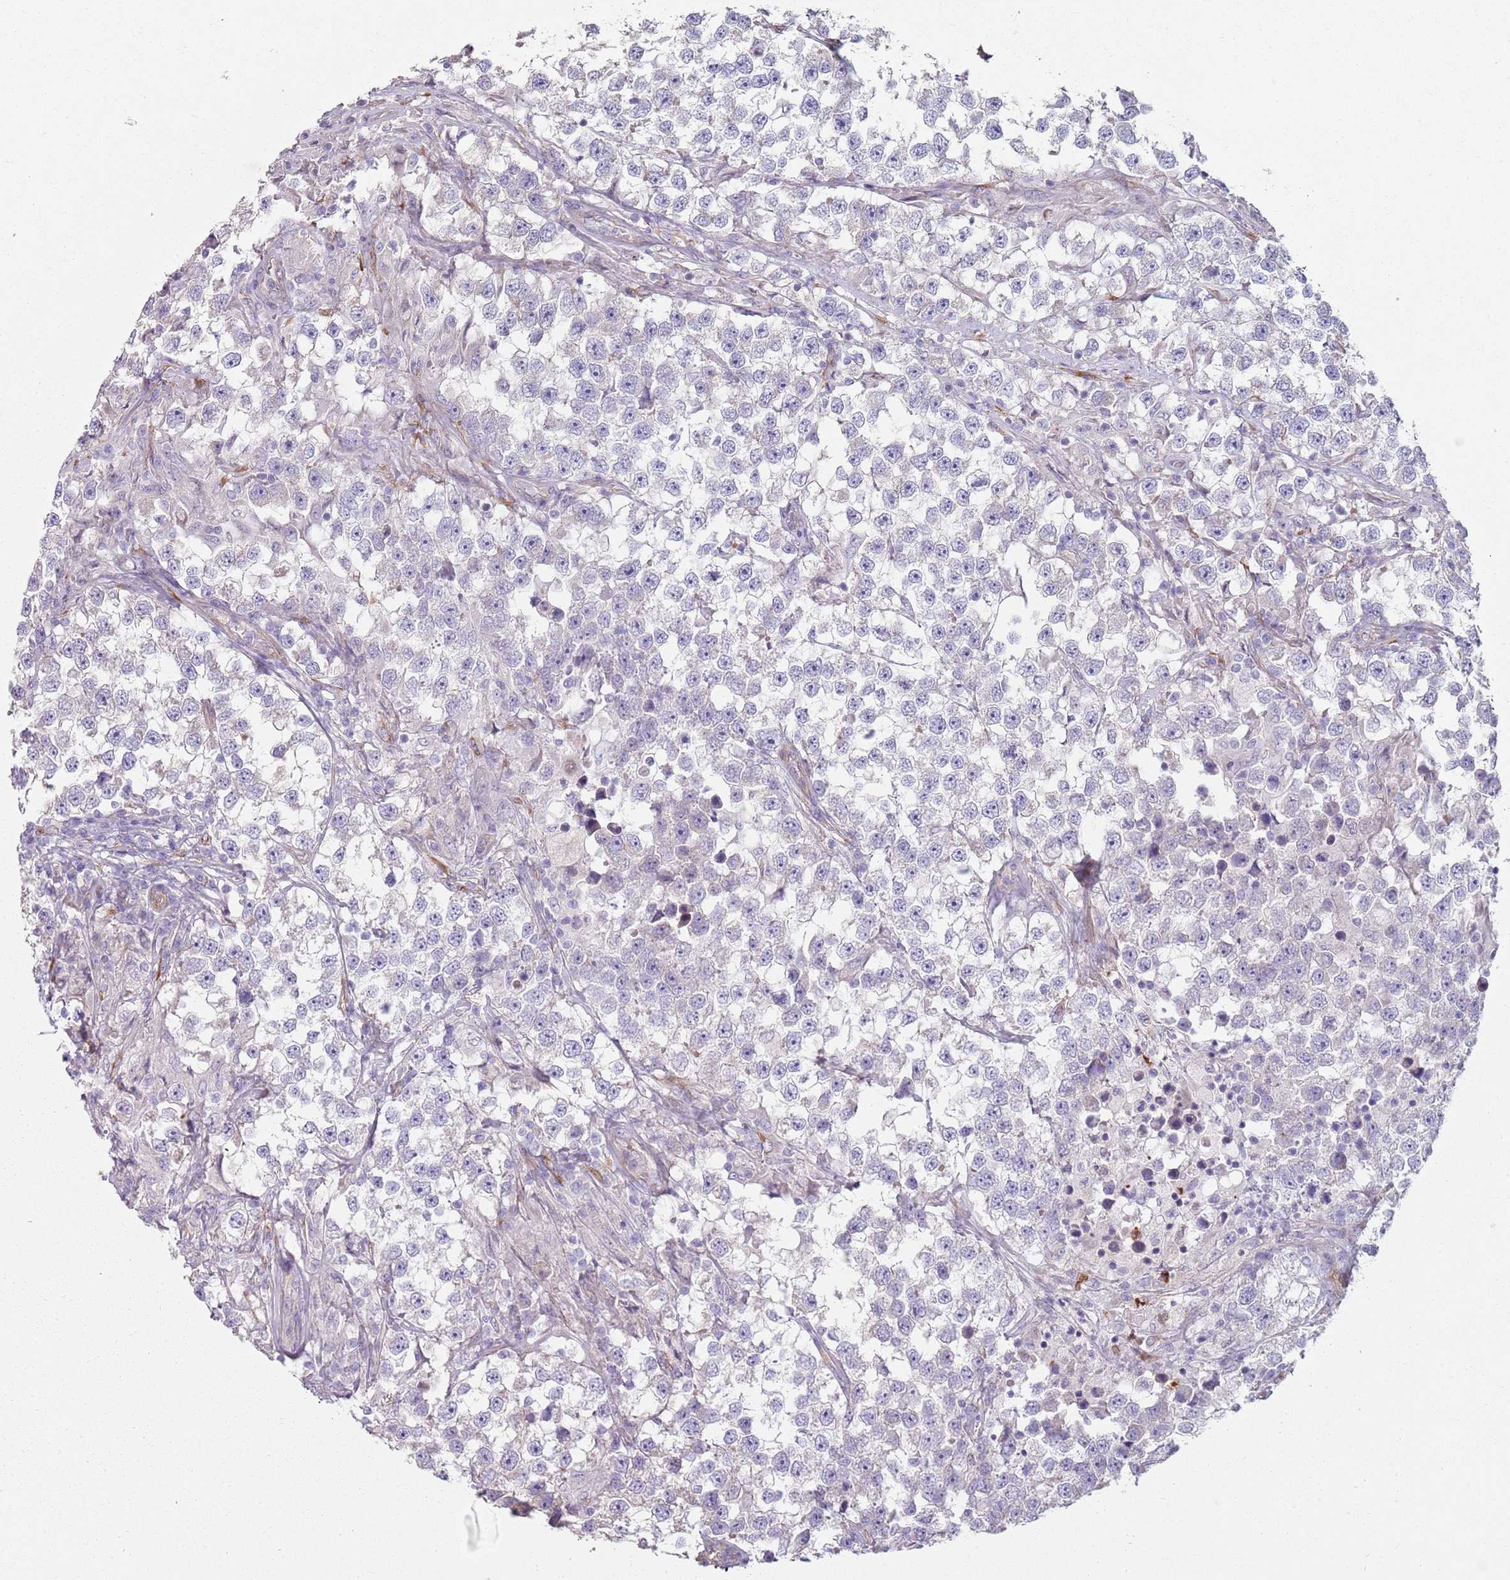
{"staining": {"intensity": "negative", "quantity": "none", "location": "none"}, "tissue": "testis cancer", "cell_type": "Tumor cells", "image_type": "cancer", "snomed": [{"axis": "morphology", "description": "Seminoma, NOS"}, {"axis": "topography", "description": "Testis"}], "caption": "Immunohistochemistry (IHC) of human testis cancer displays no positivity in tumor cells.", "gene": "PHLPP2", "patient": {"sex": "male", "age": 46}}